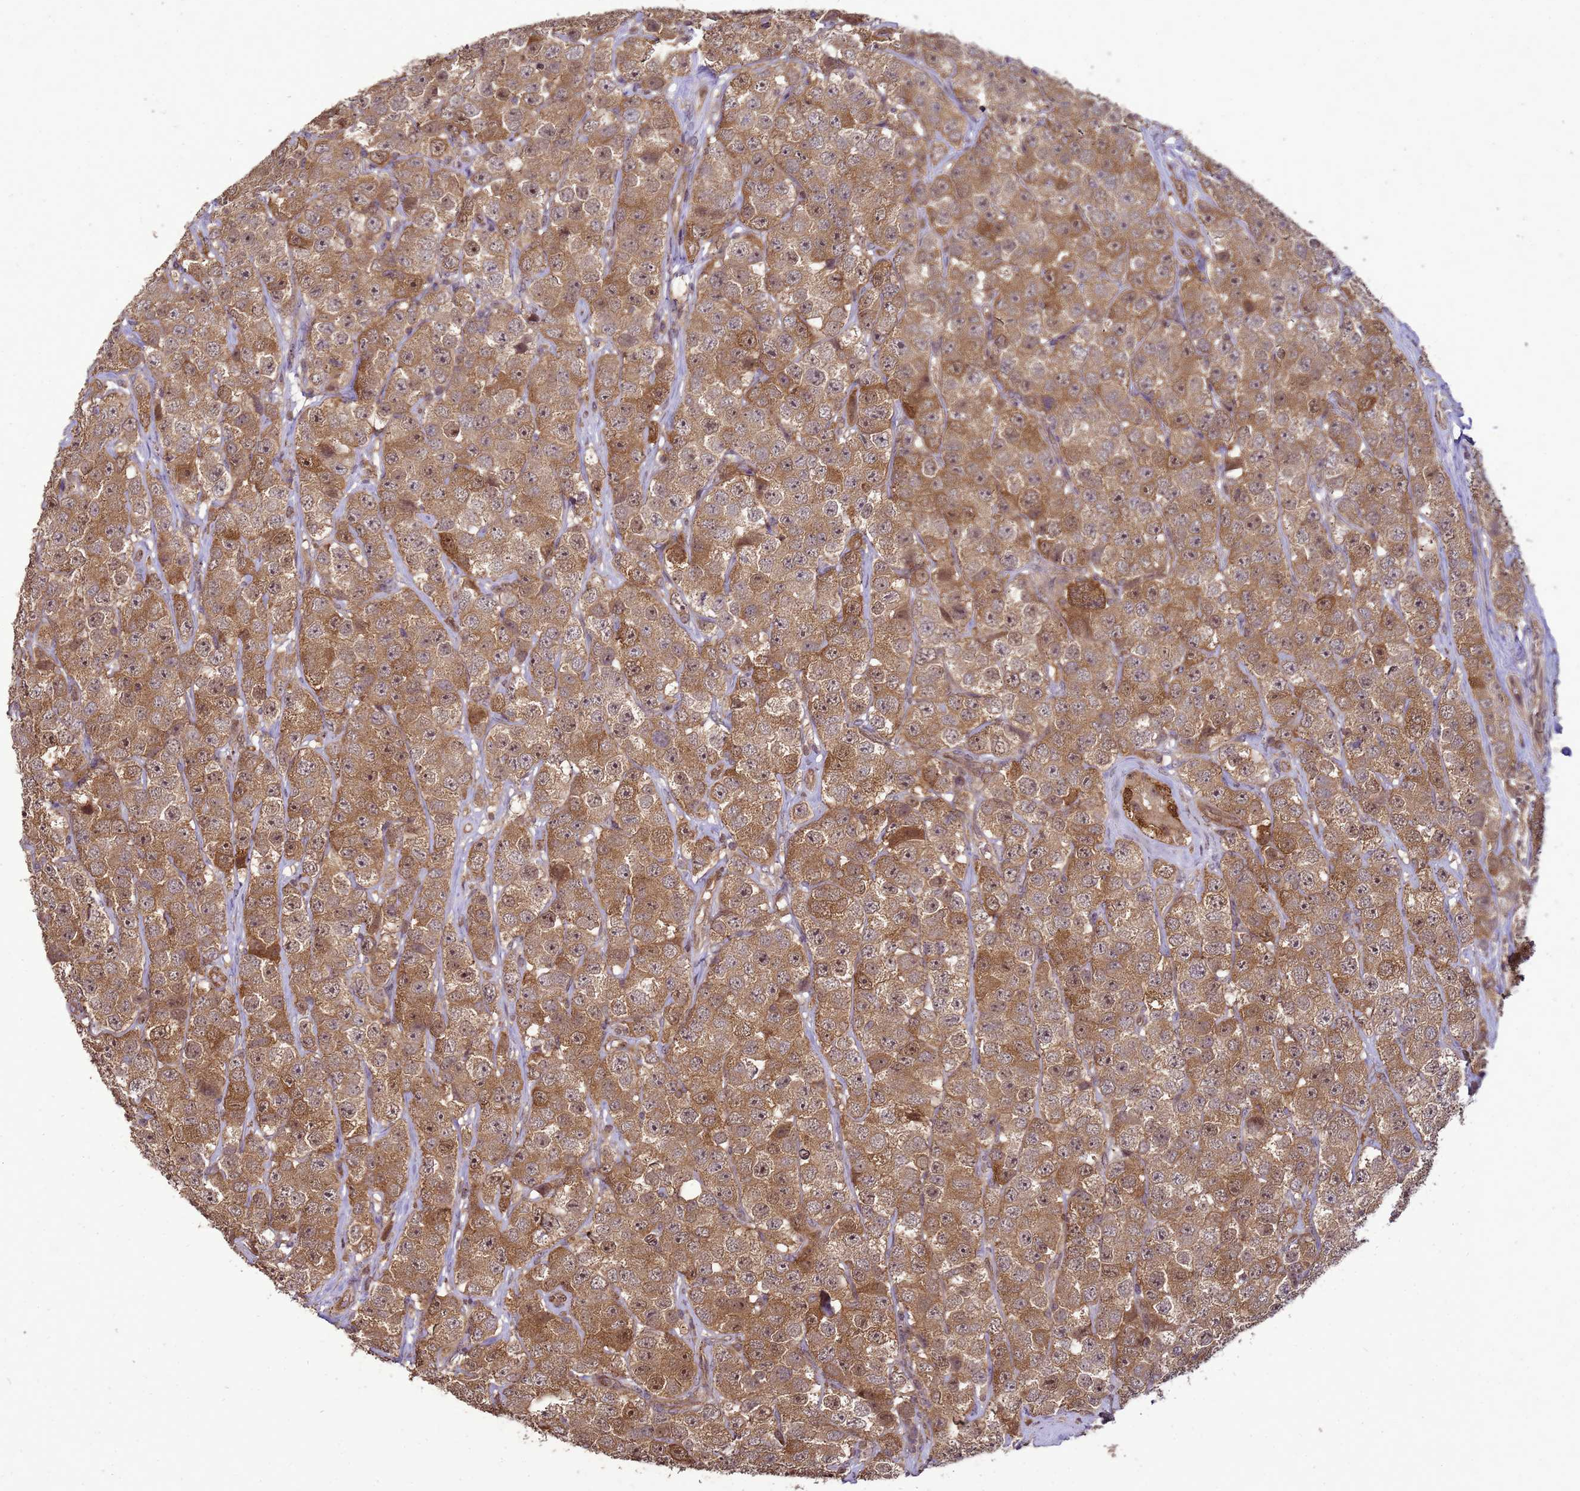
{"staining": {"intensity": "moderate", "quantity": ">75%", "location": "cytoplasmic/membranous,nuclear"}, "tissue": "testis cancer", "cell_type": "Tumor cells", "image_type": "cancer", "snomed": [{"axis": "morphology", "description": "Seminoma, NOS"}, {"axis": "topography", "description": "Testis"}], "caption": "Immunohistochemistry image of neoplastic tissue: seminoma (testis) stained using immunohistochemistry exhibits medium levels of moderate protein expression localized specifically in the cytoplasmic/membranous and nuclear of tumor cells, appearing as a cytoplasmic/membranous and nuclear brown color.", "gene": "CRBN", "patient": {"sex": "male", "age": 28}}